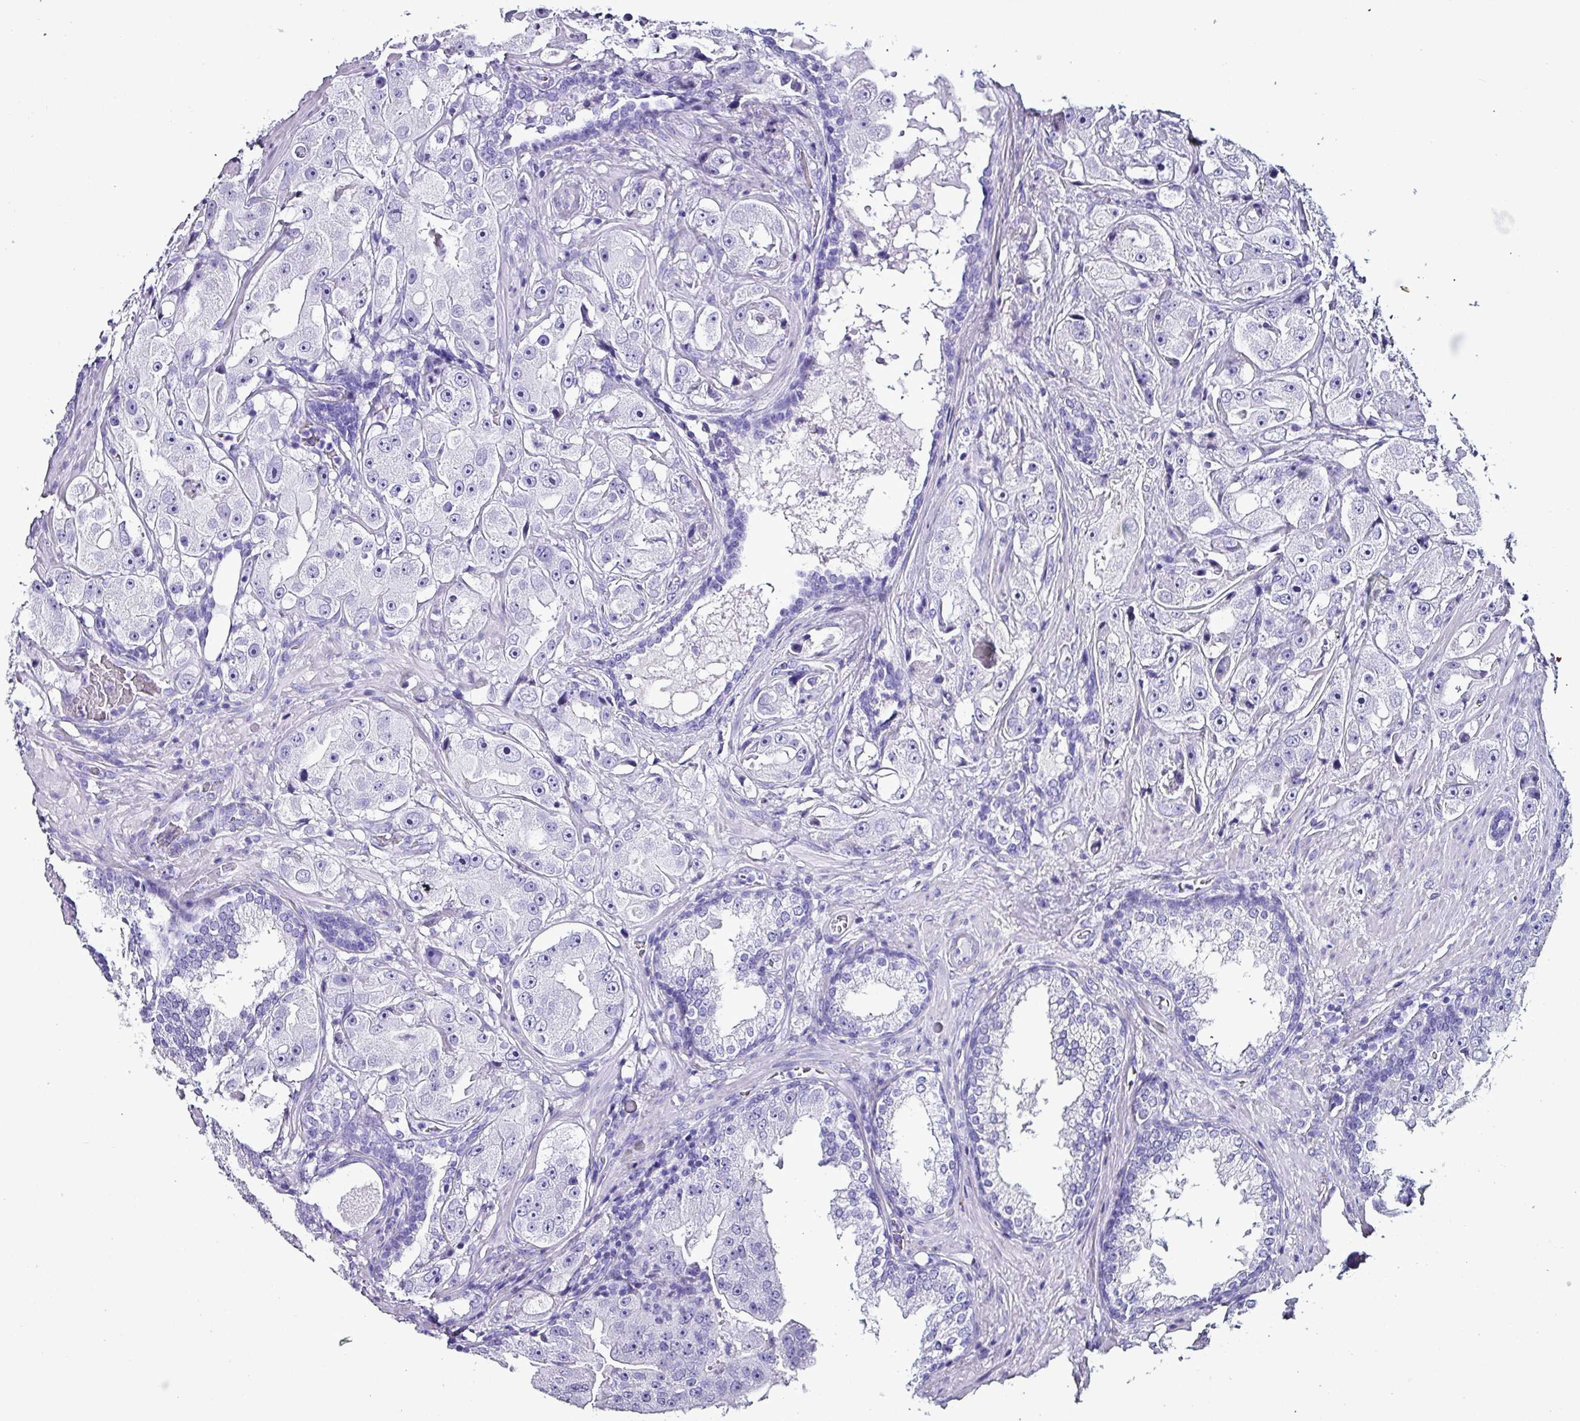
{"staining": {"intensity": "negative", "quantity": "none", "location": "none"}, "tissue": "prostate cancer", "cell_type": "Tumor cells", "image_type": "cancer", "snomed": [{"axis": "morphology", "description": "Adenocarcinoma, High grade"}, {"axis": "topography", "description": "Prostate"}], "caption": "Tumor cells show no significant positivity in prostate cancer (high-grade adenocarcinoma).", "gene": "KRT6C", "patient": {"sex": "male", "age": 73}}